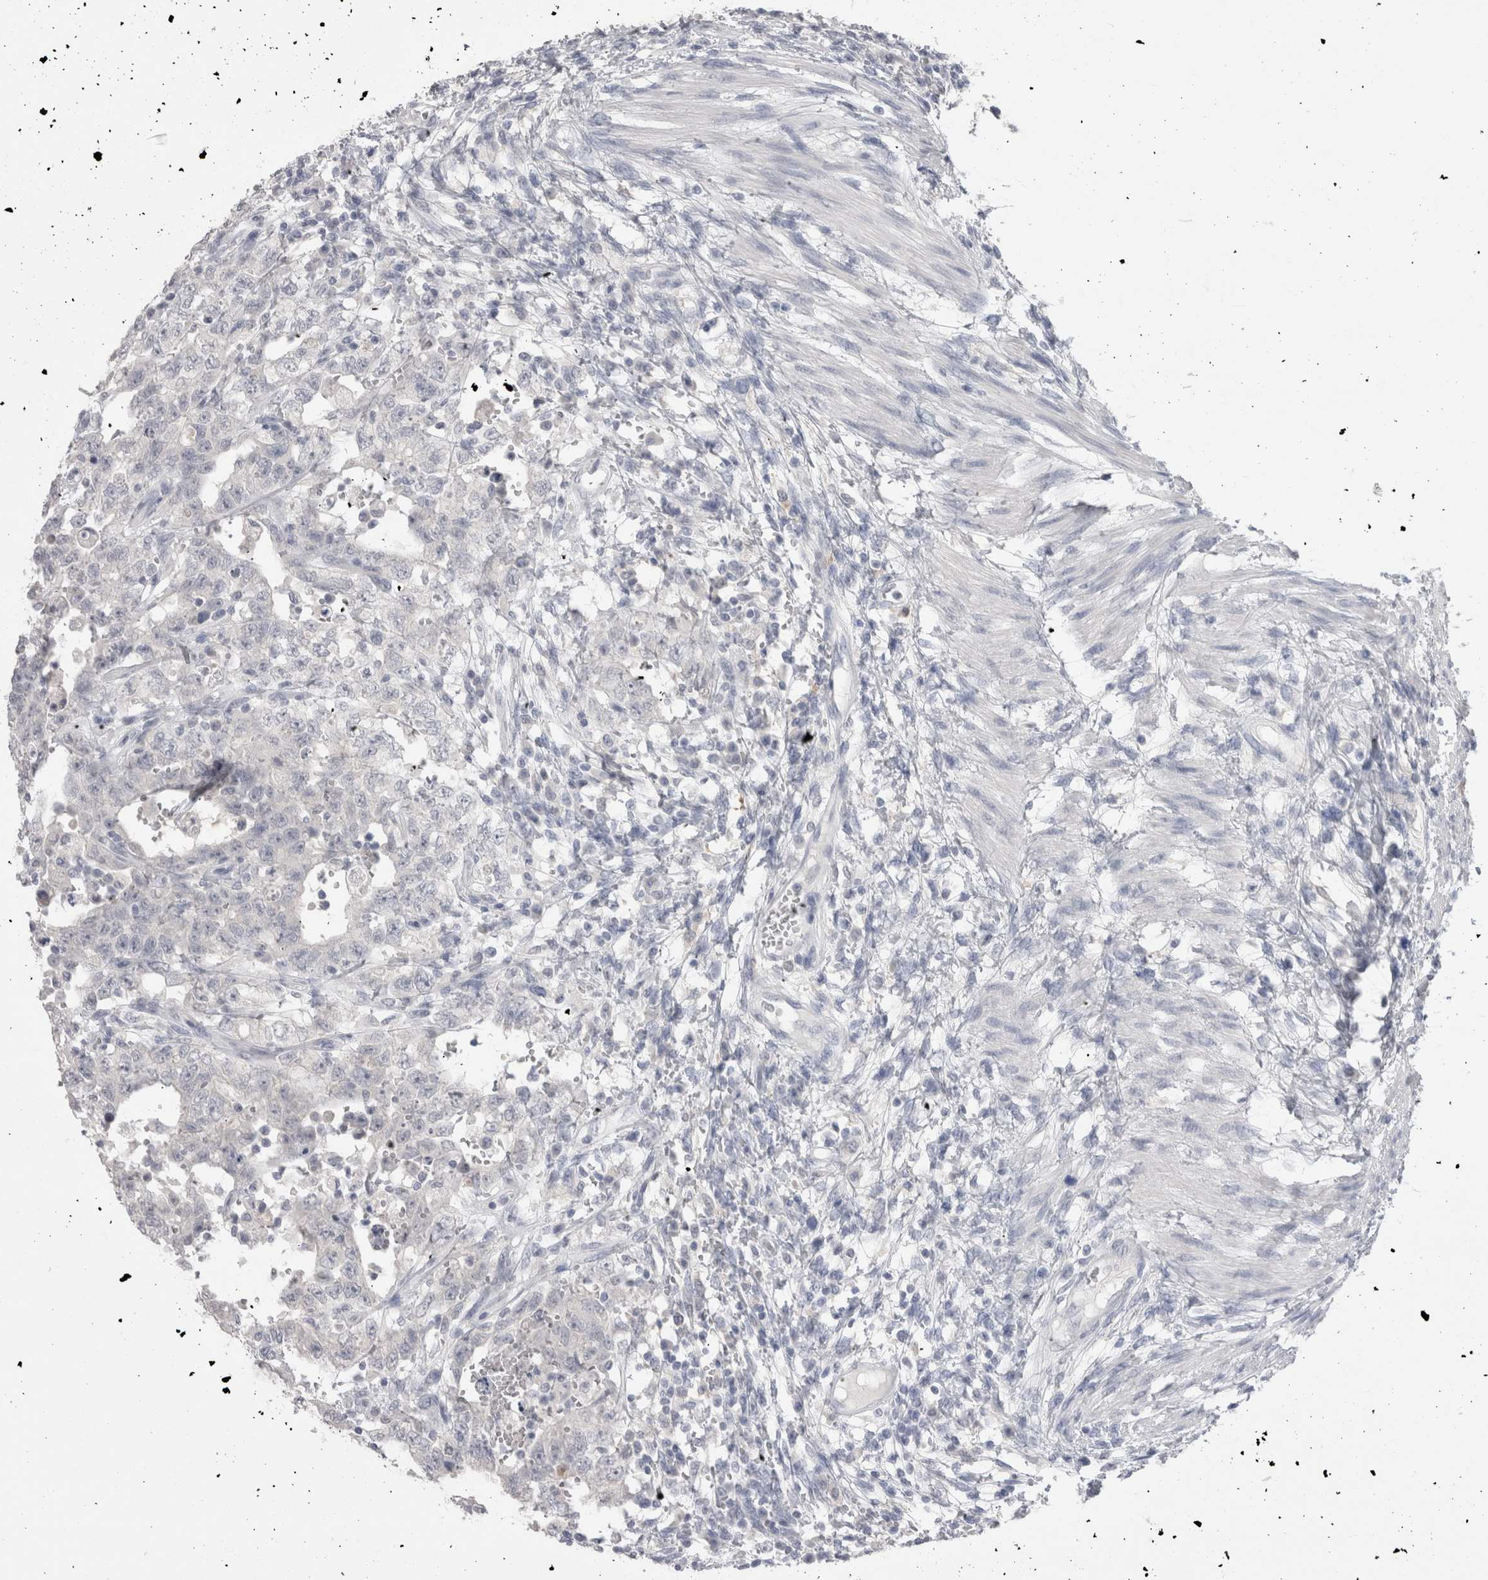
{"staining": {"intensity": "negative", "quantity": "none", "location": "none"}, "tissue": "testis cancer", "cell_type": "Tumor cells", "image_type": "cancer", "snomed": [{"axis": "morphology", "description": "Carcinoma, Embryonal, NOS"}, {"axis": "topography", "description": "Testis"}], "caption": "Image shows no protein expression in tumor cells of testis cancer (embryonal carcinoma) tissue.", "gene": "SUCNR1", "patient": {"sex": "male", "age": 26}}